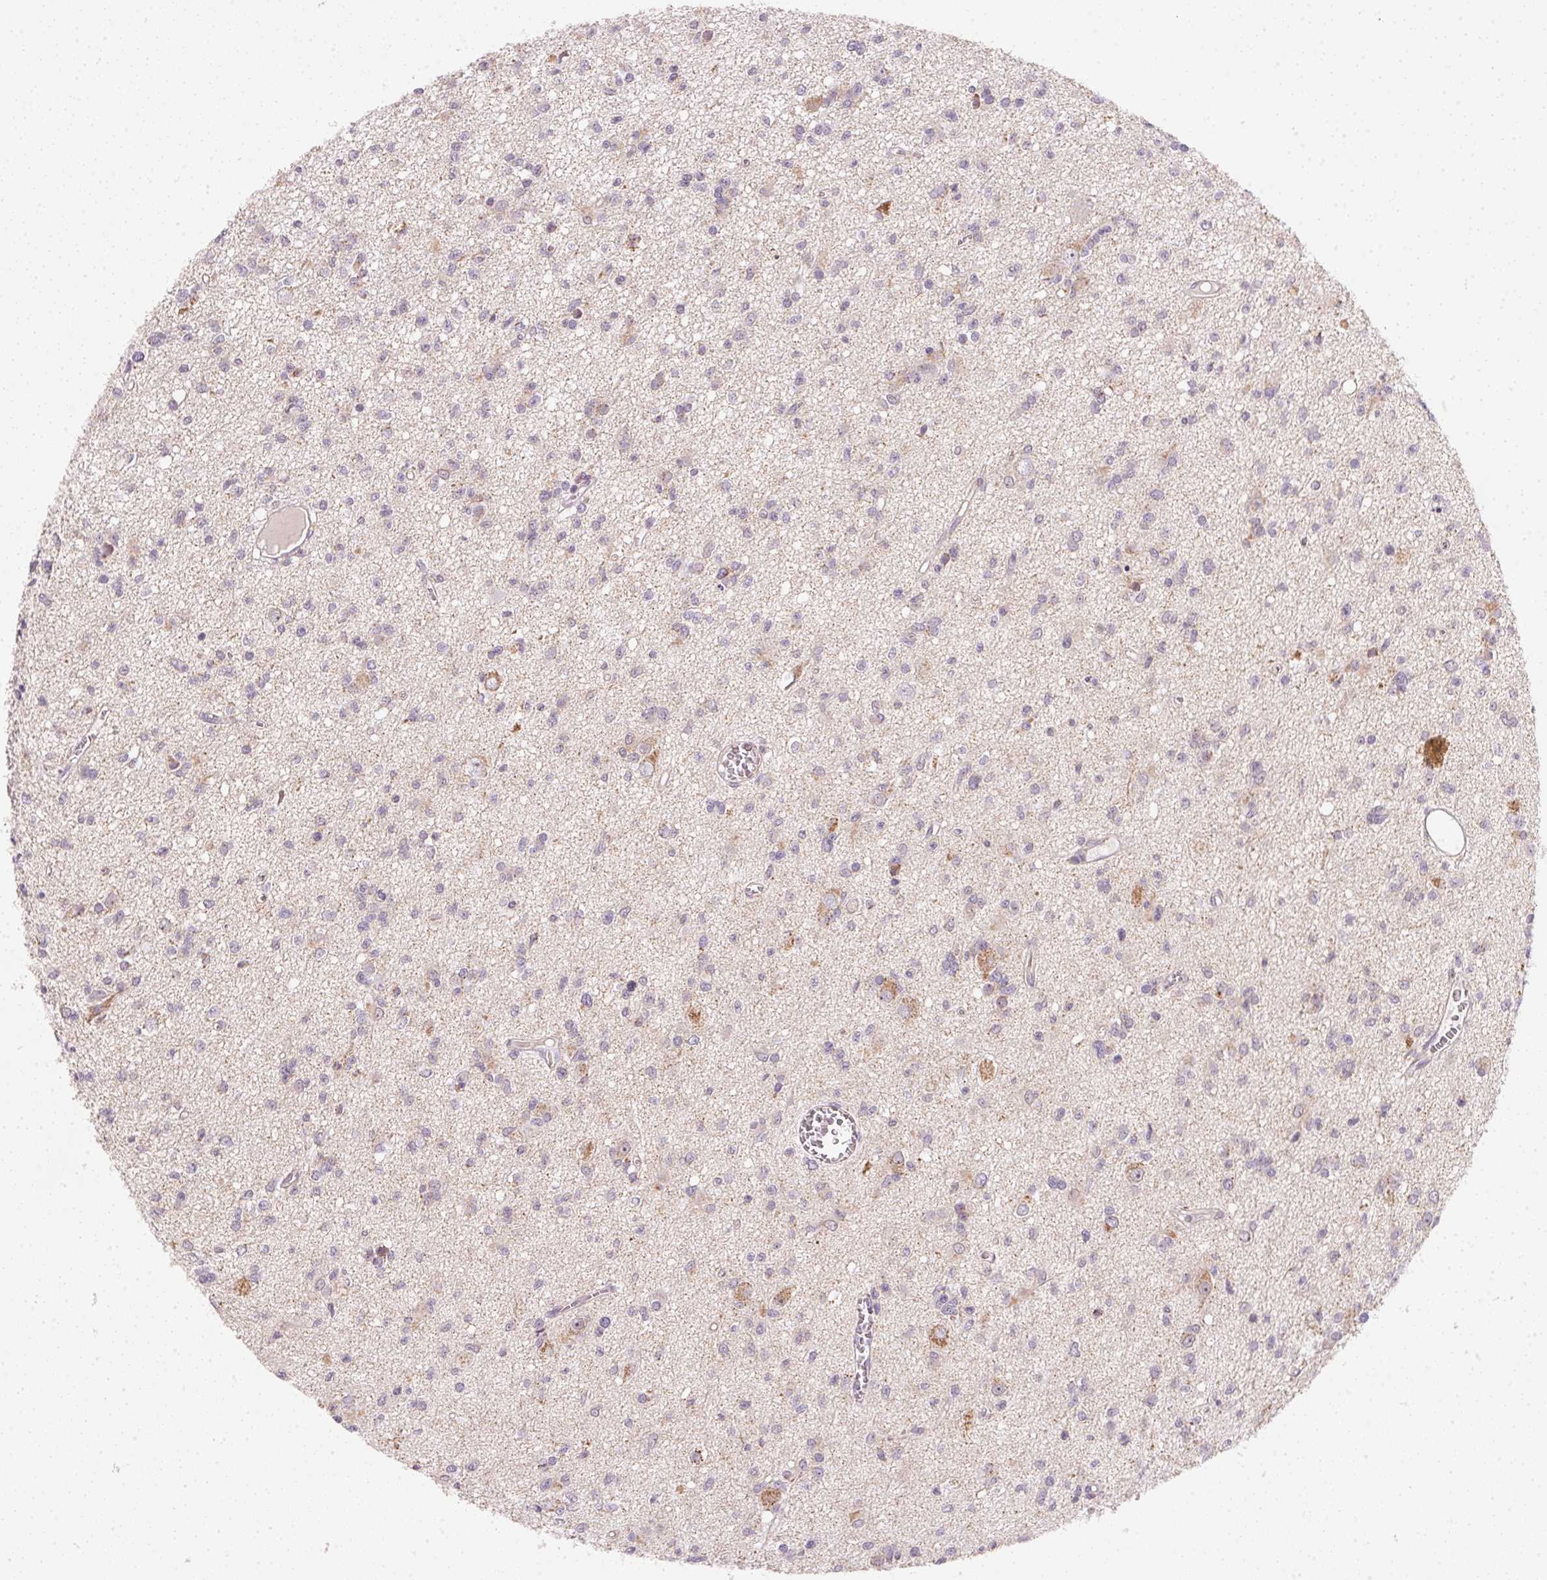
{"staining": {"intensity": "negative", "quantity": "none", "location": "none"}, "tissue": "glioma", "cell_type": "Tumor cells", "image_type": "cancer", "snomed": [{"axis": "morphology", "description": "Glioma, malignant, Low grade"}, {"axis": "topography", "description": "Brain"}], "caption": "This is an immunohistochemistry photomicrograph of human malignant glioma (low-grade). There is no expression in tumor cells.", "gene": "COQ7", "patient": {"sex": "male", "age": 64}}